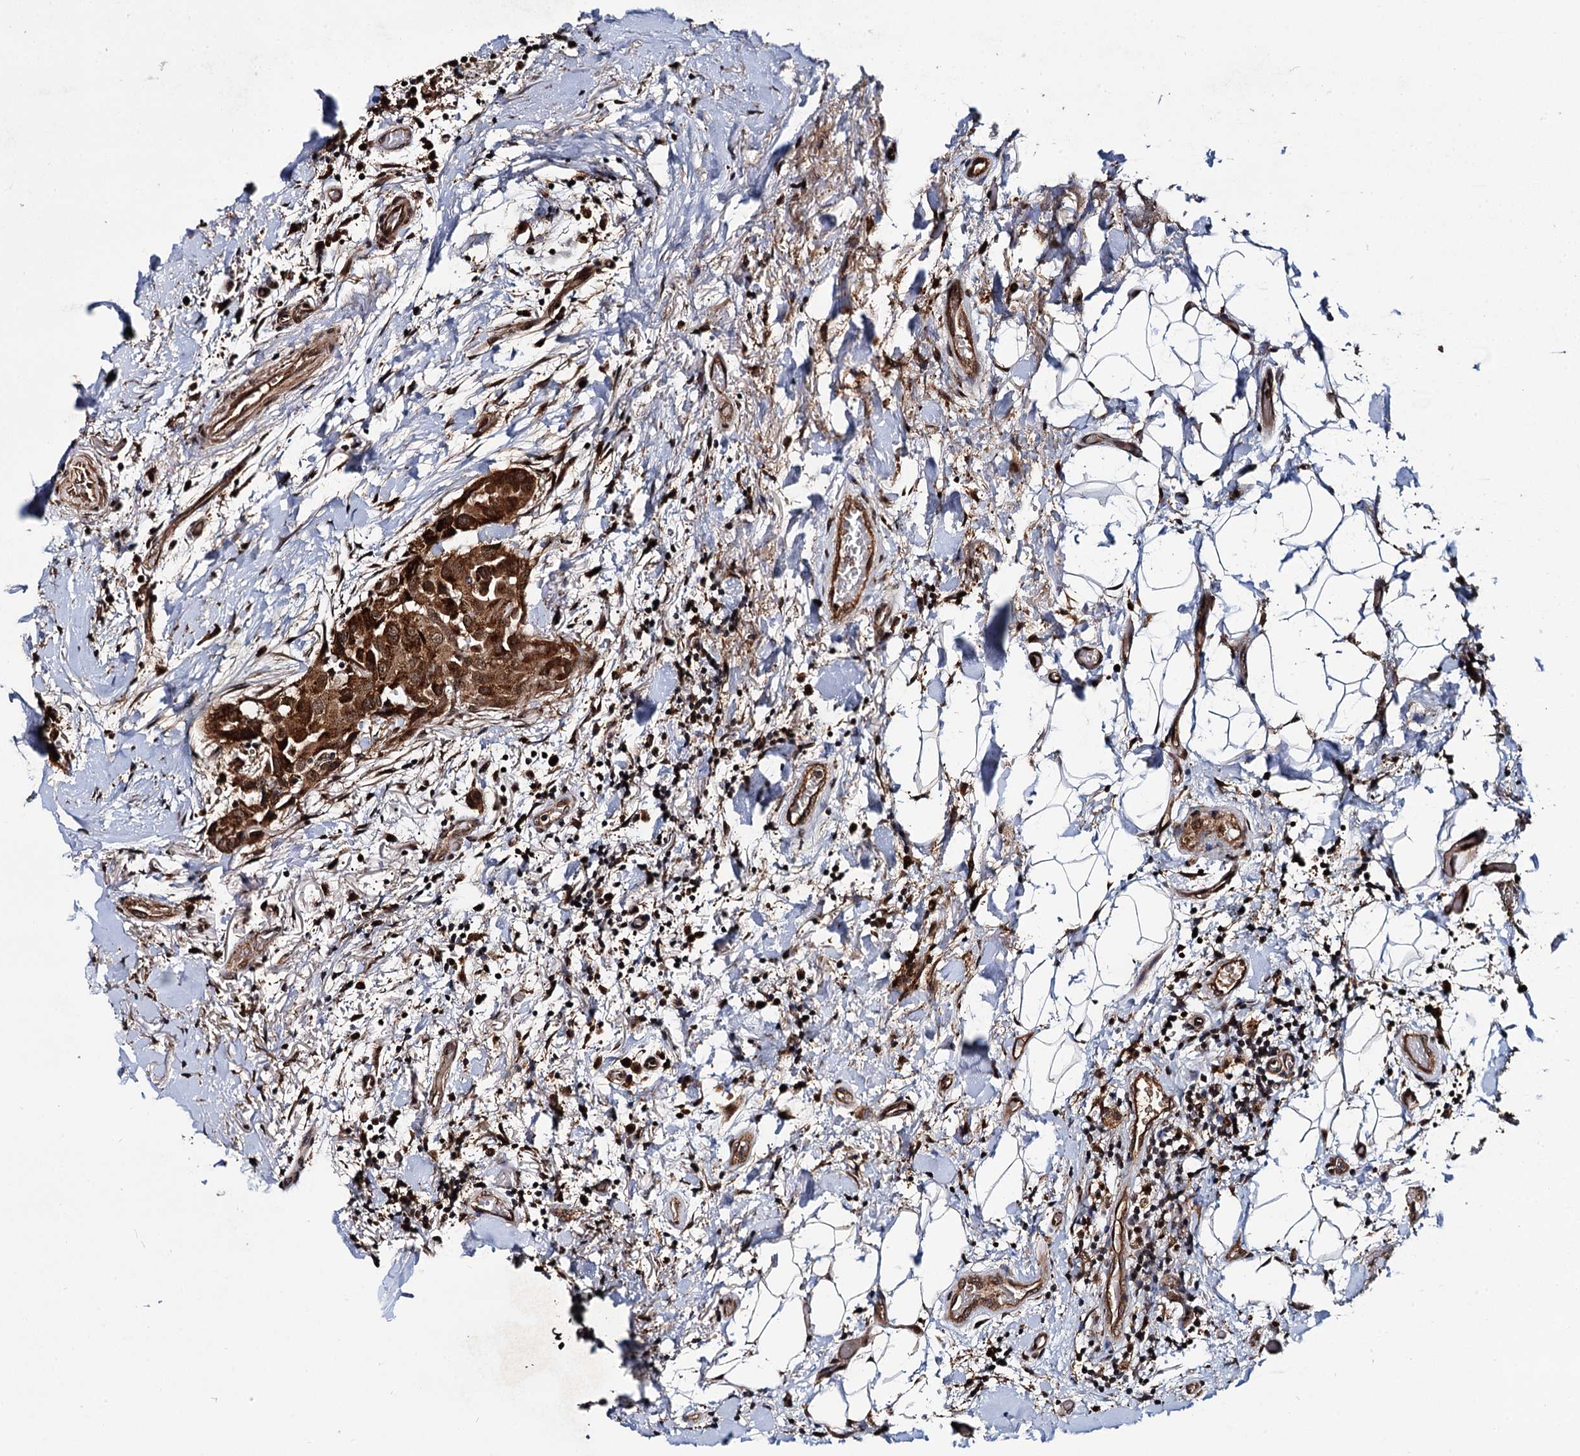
{"staining": {"intensity": "strong", "quantity": ">75%", "location": "cytoplasmic/membranous"}, "tissue": "thyroid cancer", "cell_type": "Tumor cells", "image_type": "cancer", "snomed": [{"axis": "morphology", "description": "Papillary adenocarcinoma, NOS"}, {"axis": "topography", "description": "Thyroid gland"}], "caption": "This image demonstrates immunohistochemistry staining of human papillary adenocarcinoma (thyroid), with high strong cytoplasmic/membranous positivity in about >75% of tumor cells.", "gene": "CEP192", "patient": {"sex": "male", "age": 33}}